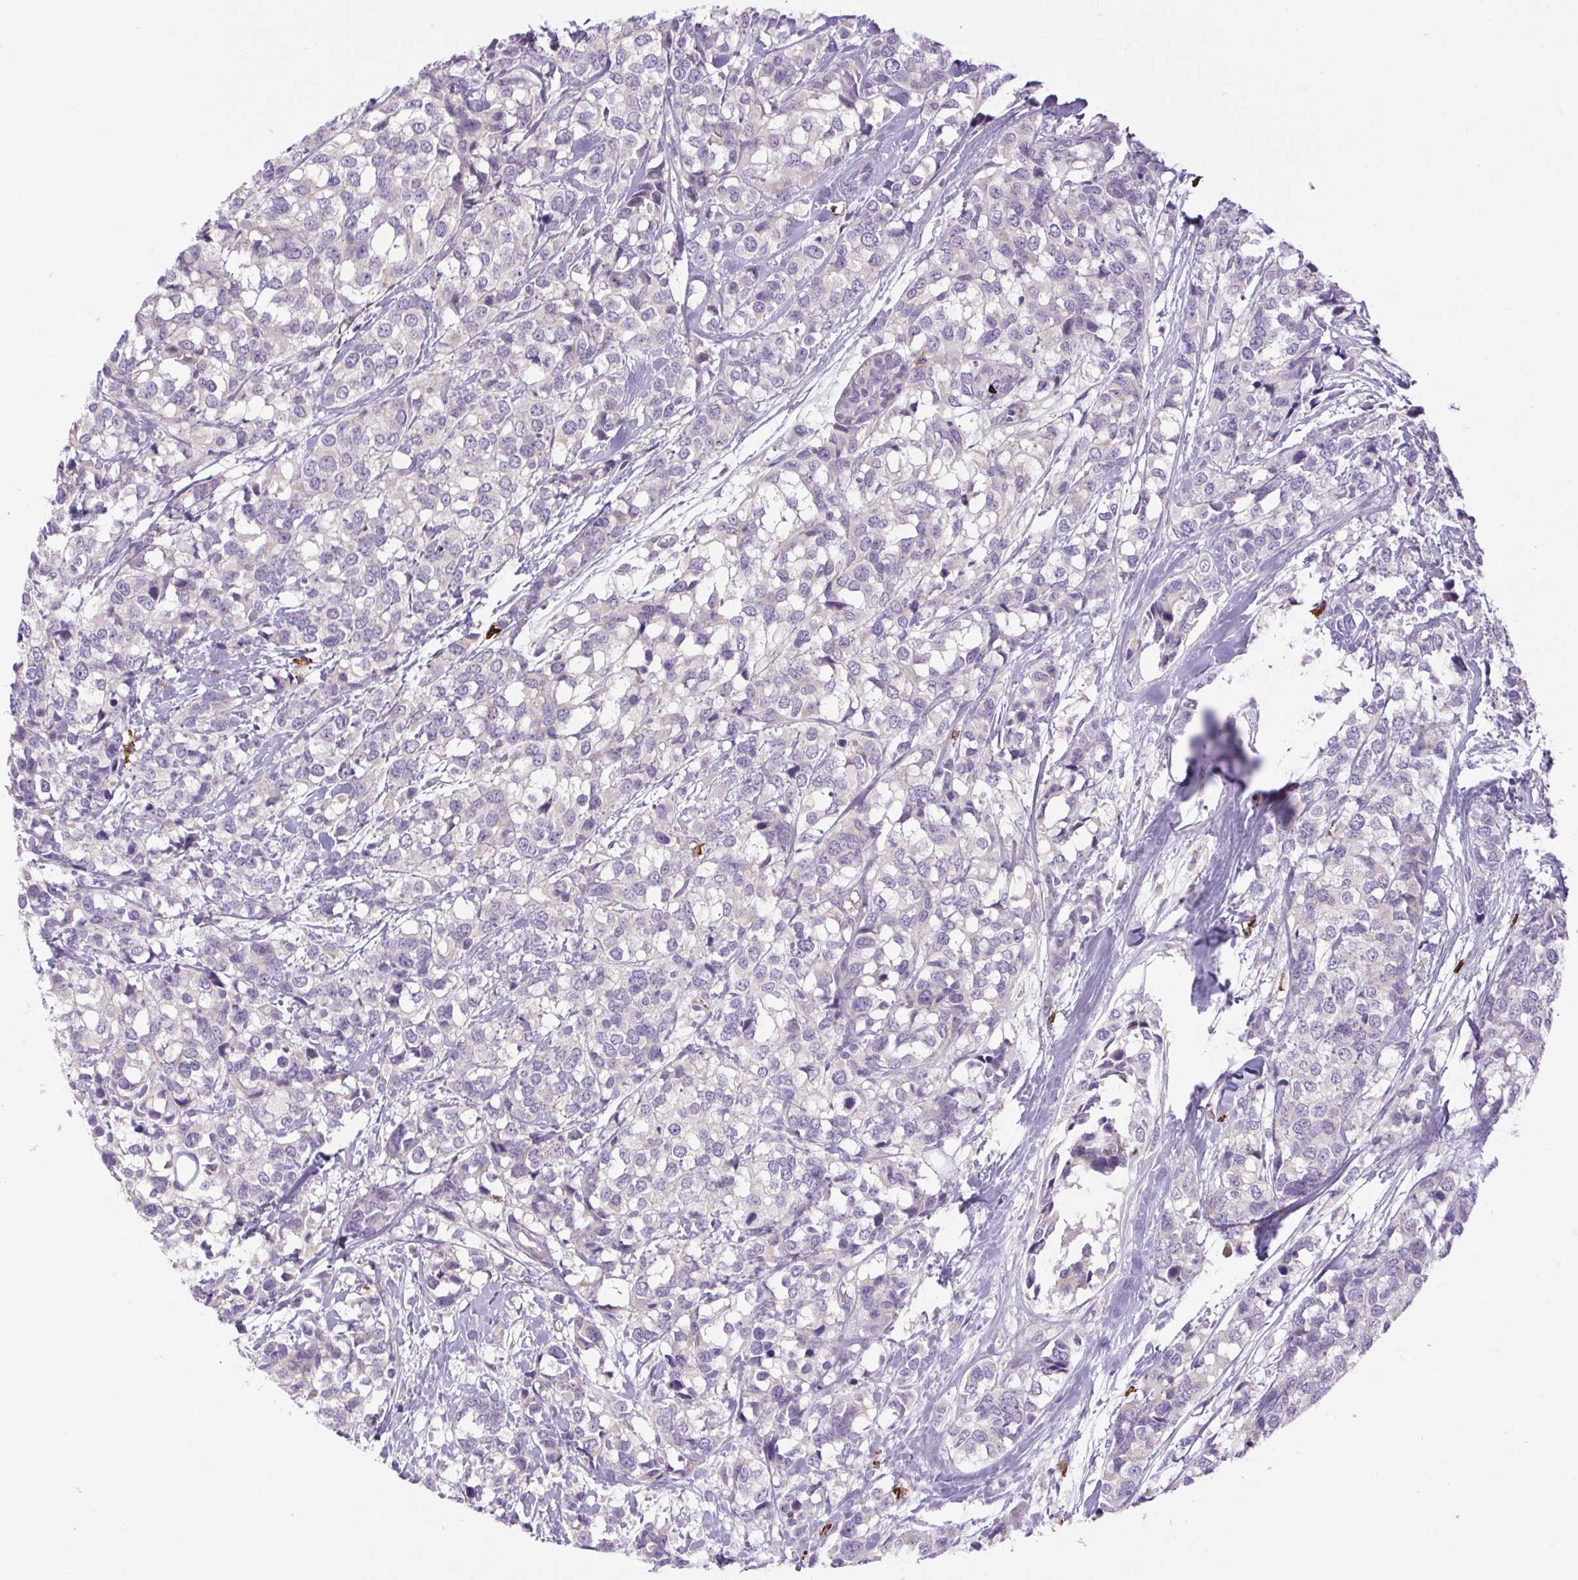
{"staining": {"intensity": "negative", "quantity": "none", "location": "none"}, "tissue": "breast cancer", "cell_type": "Tumor cells", "image_type": "cancer", "snomed": [{"axis": "morphology", "description": "Lobular carcinoma"}, {"axis": "topography", "description": "Breast"}], "caption": "High power microscopy micrograph of an IHC histopathology image of breast cancer, revealing no significant staining in tumor cells.", "gene": "FAM177B", "patient": {"sex": "female", "age": 59}}